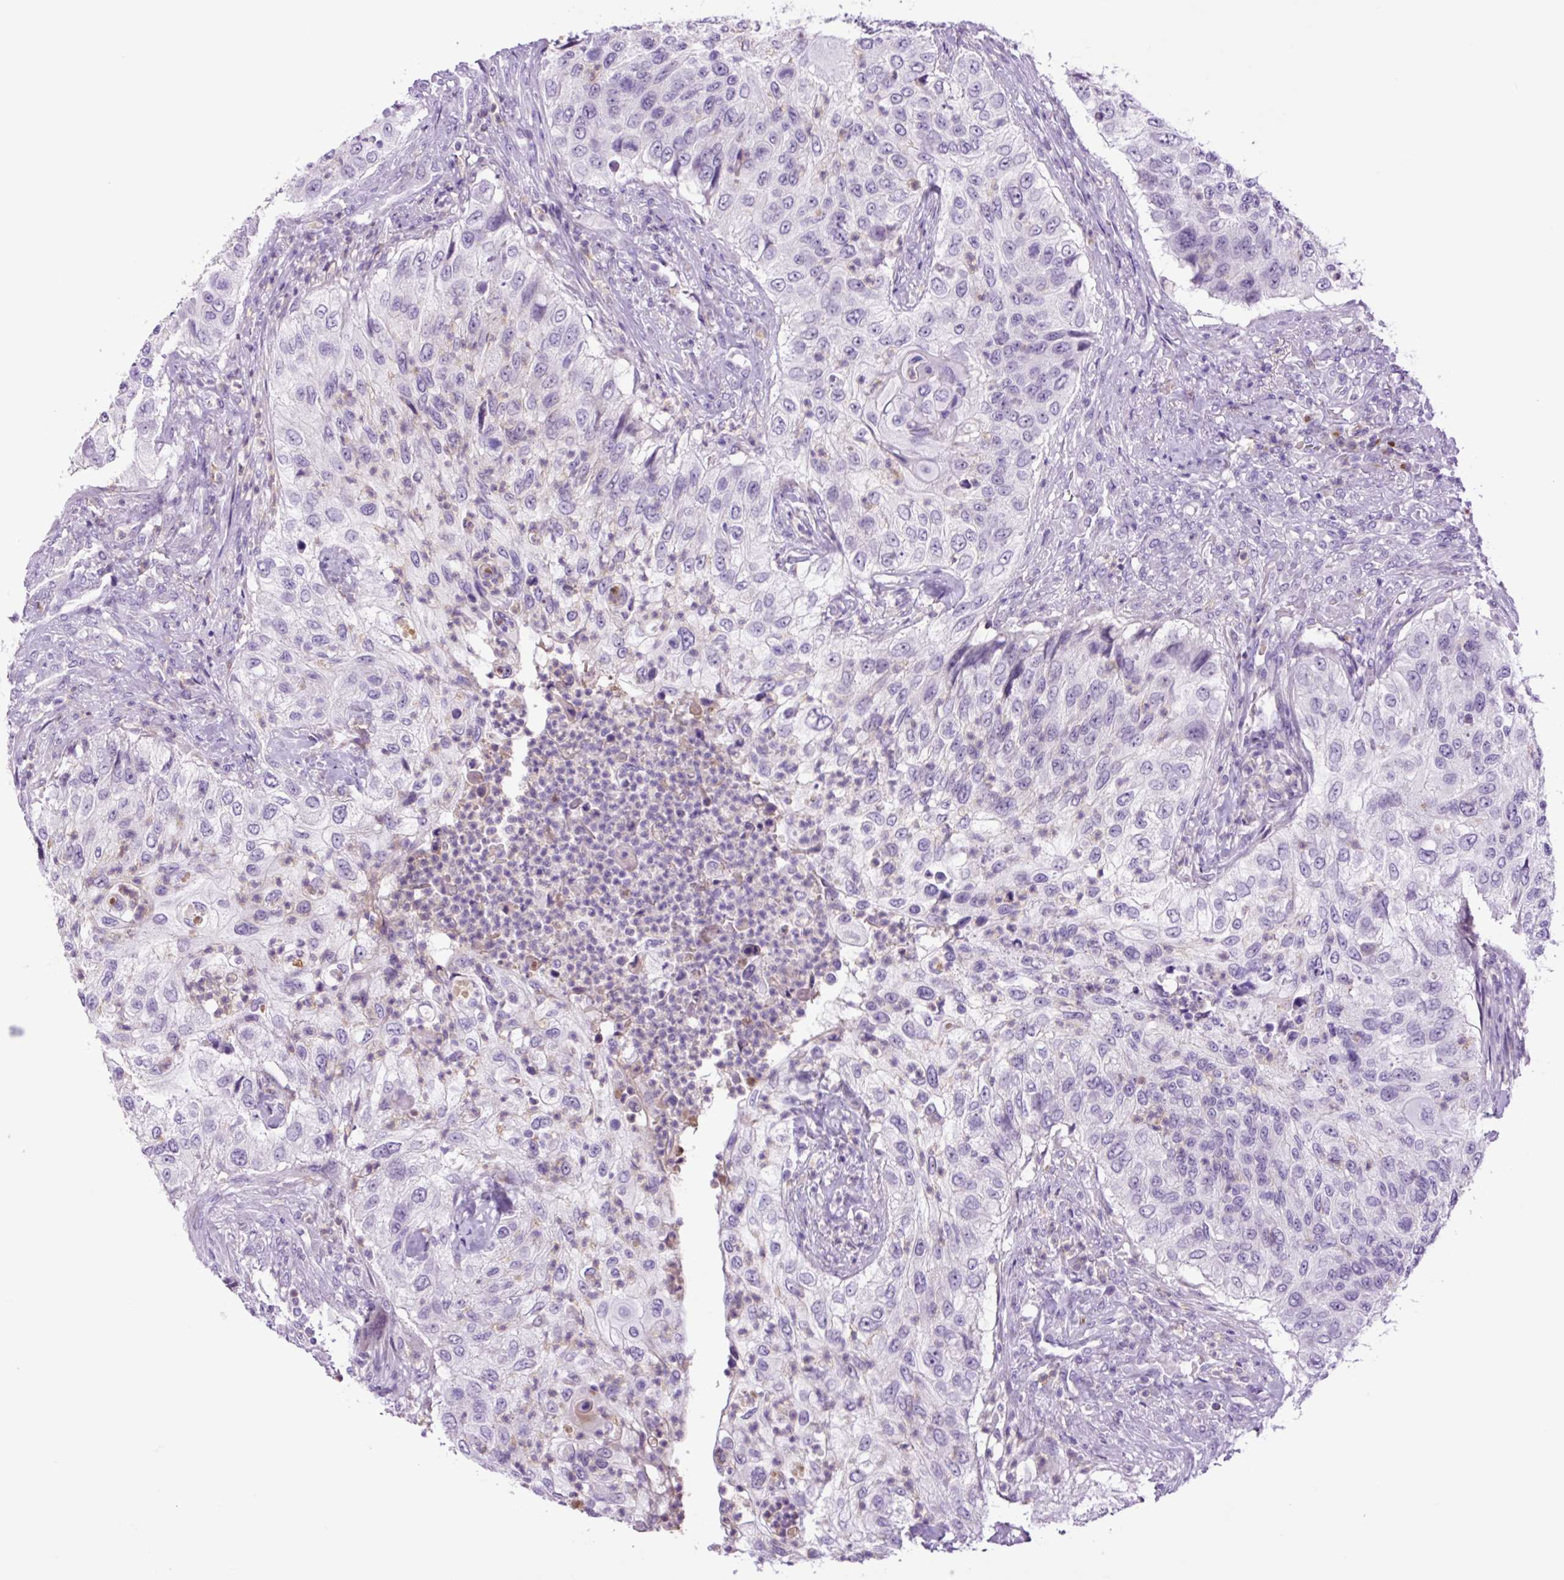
{"staining": {"intensity": "negative", "quantity": "none", "location": "none"}, "tissue": "urothelial cancer", "cell_type": "Tumor cells", "image_type": "cancer", "snomed": [{"axis": "morphology", "description": "Urothelial carcinoma, High grade"}, {"axis": "topography", "description": "Urinary bladder"}], "caption": "Tumor cells are negative for protein expression in human high-grade urothelial carcinoma.", "gene": "MFSD3", "patient": {"sex": "female", "age": 60}}